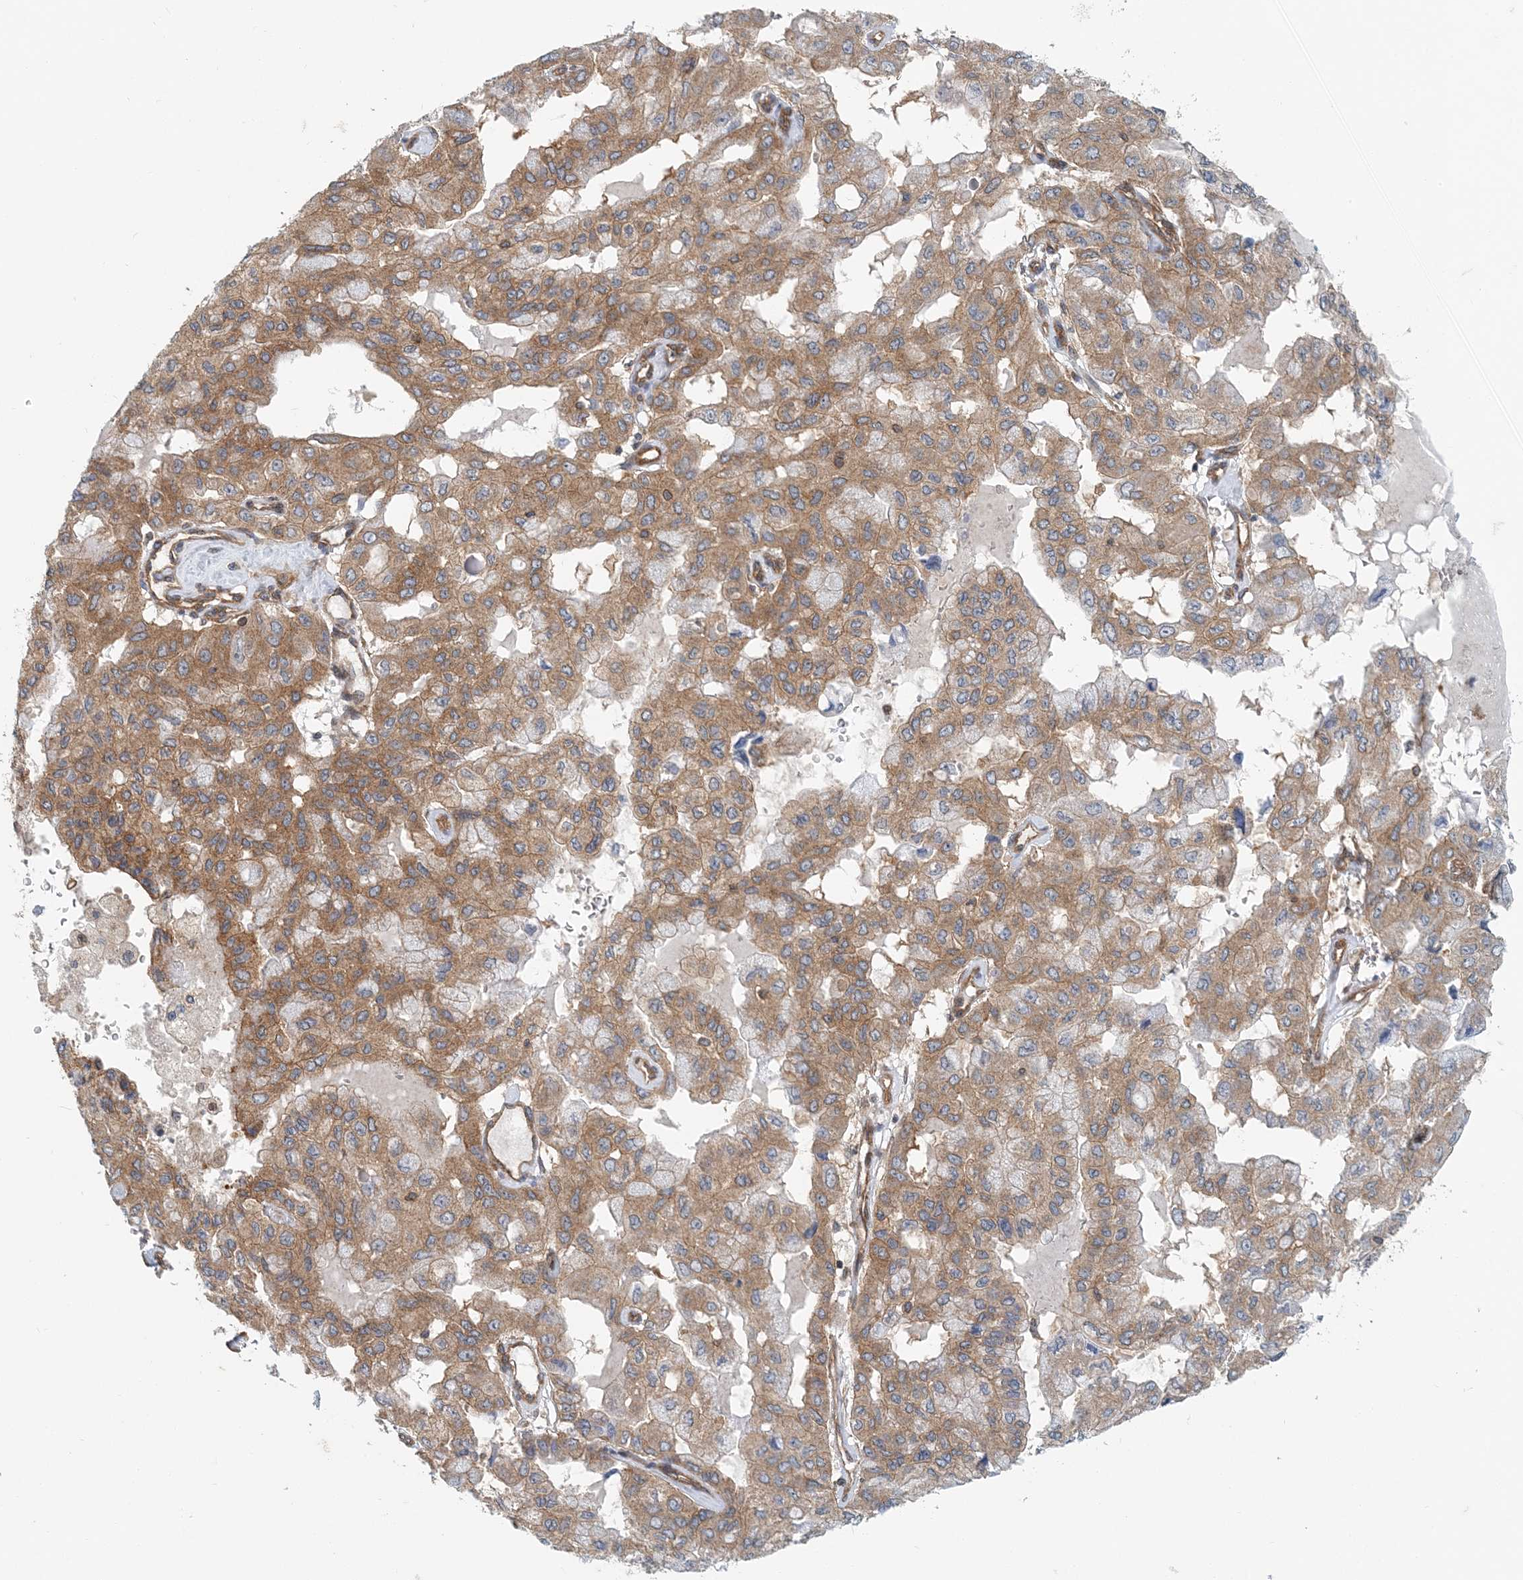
{"staining": {"intensity": "moderate", "quantity": ">75%", "location": "cytoplasmic/membranous"}, "tissue": "pancreatic cancer", "cell_type": "Tumor cells", "image_type": "cancer", "snomed": [{"axis": "morphology", "description": "Adenocarcinoma, NOS"}, {"axis": "topography", "description": "Pancreas"}], "caption": "A brown stain shows moderate cytoplasmic/membranous positivity of a protein in human adenocarcinoma (pancreatic) tumor cells.", "gene": "MOB4", "patient": {"sex": "male", "age": 51}}